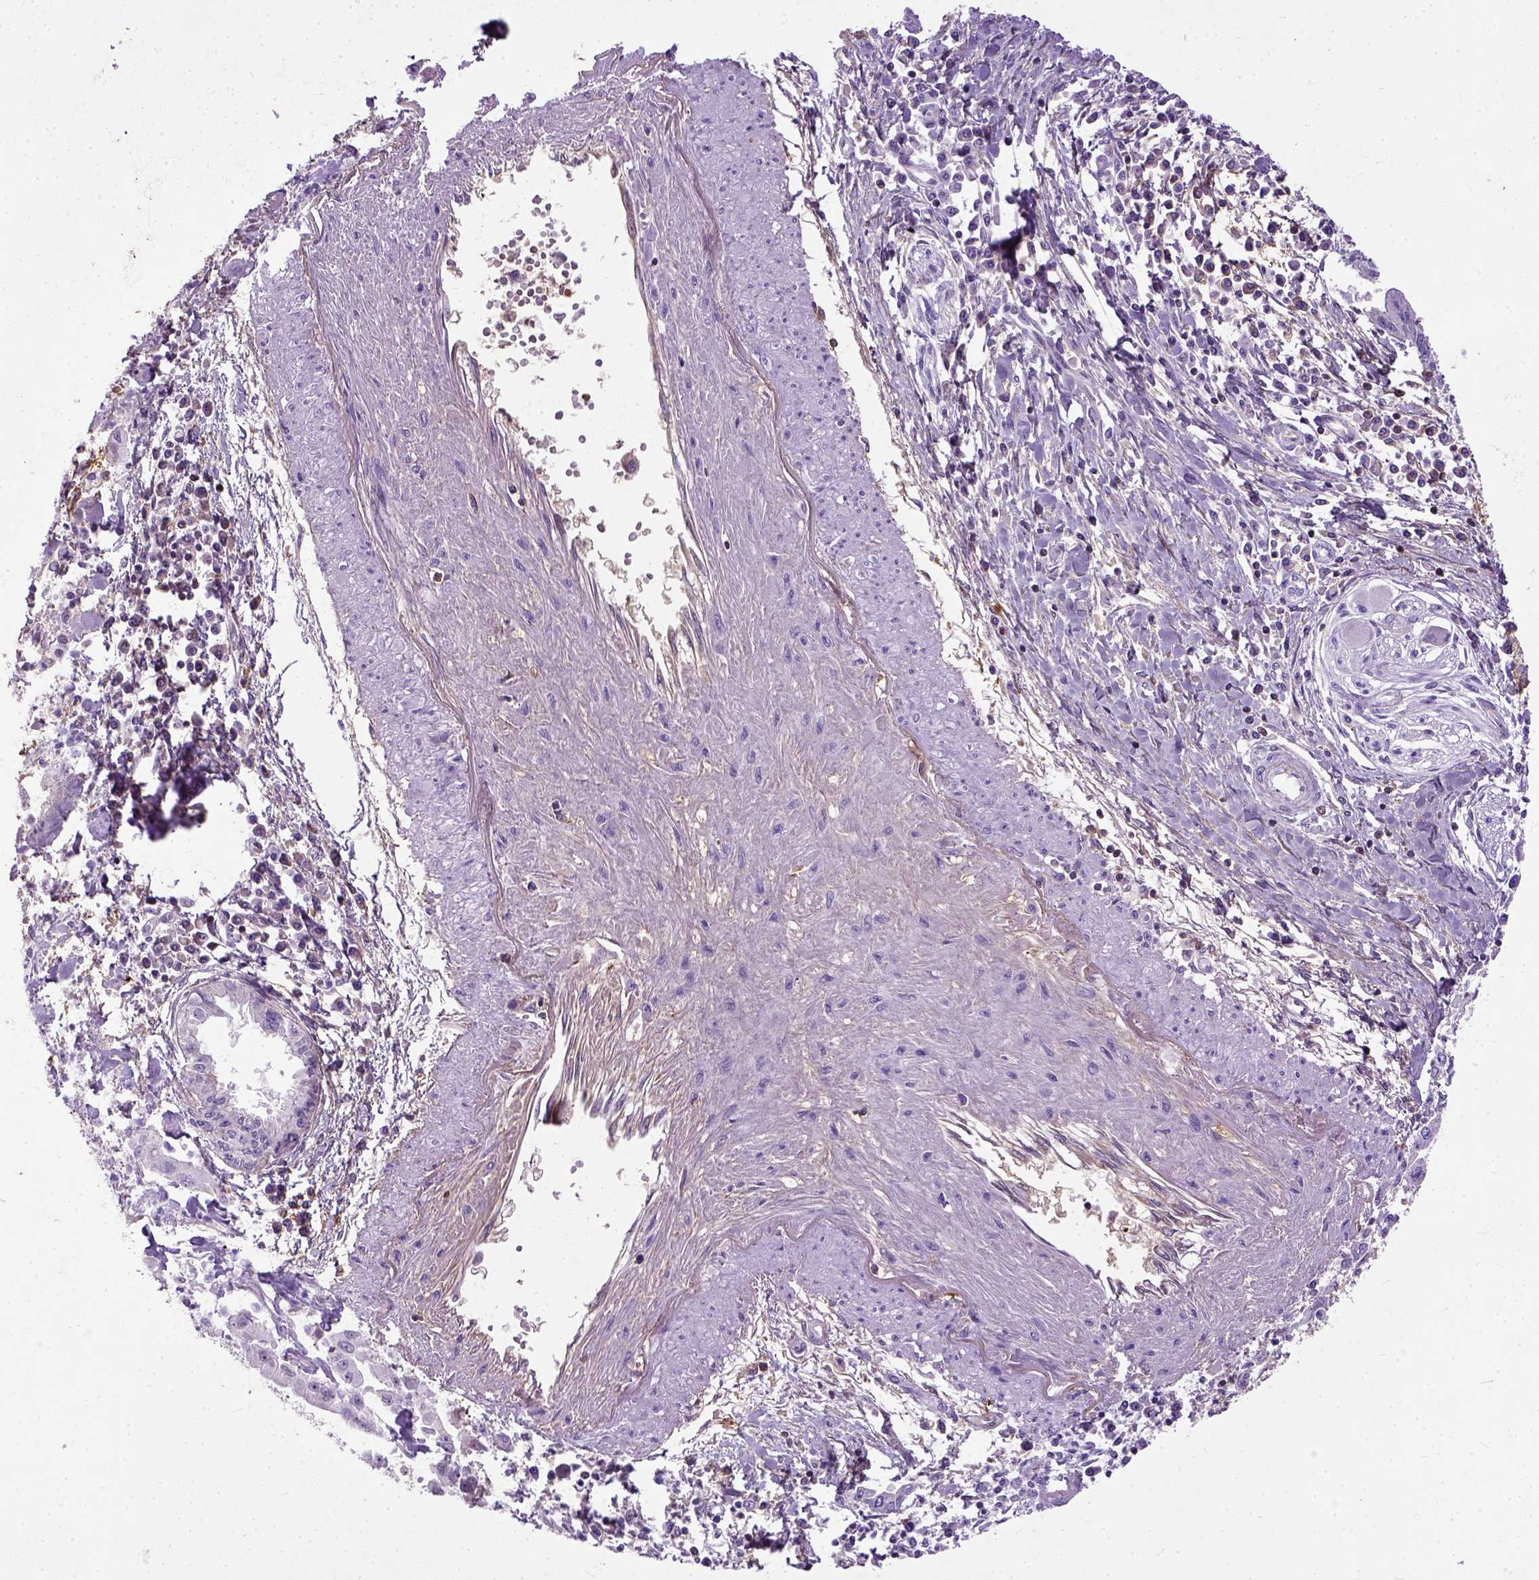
{"staining": {"intensity": "negative", "quantity": "none", "location": "none"}, "tissue": "pancreatic cancer", "cell_type": "Tumor cells", "image_type": "cancer", "snomed": [{"axis": "morphology", "description": "Adenocarcinoma, NOS"}, {"axis": "topography", "description": "Pancreas"}], "caption": "Pancreatic adenocarcinoma stained for a protein using immunohistochemistry (IHC) reveals no staining tumor cells.", "gene": "ADAMTS8", "patient": {"sex": "male", "age": 72}}